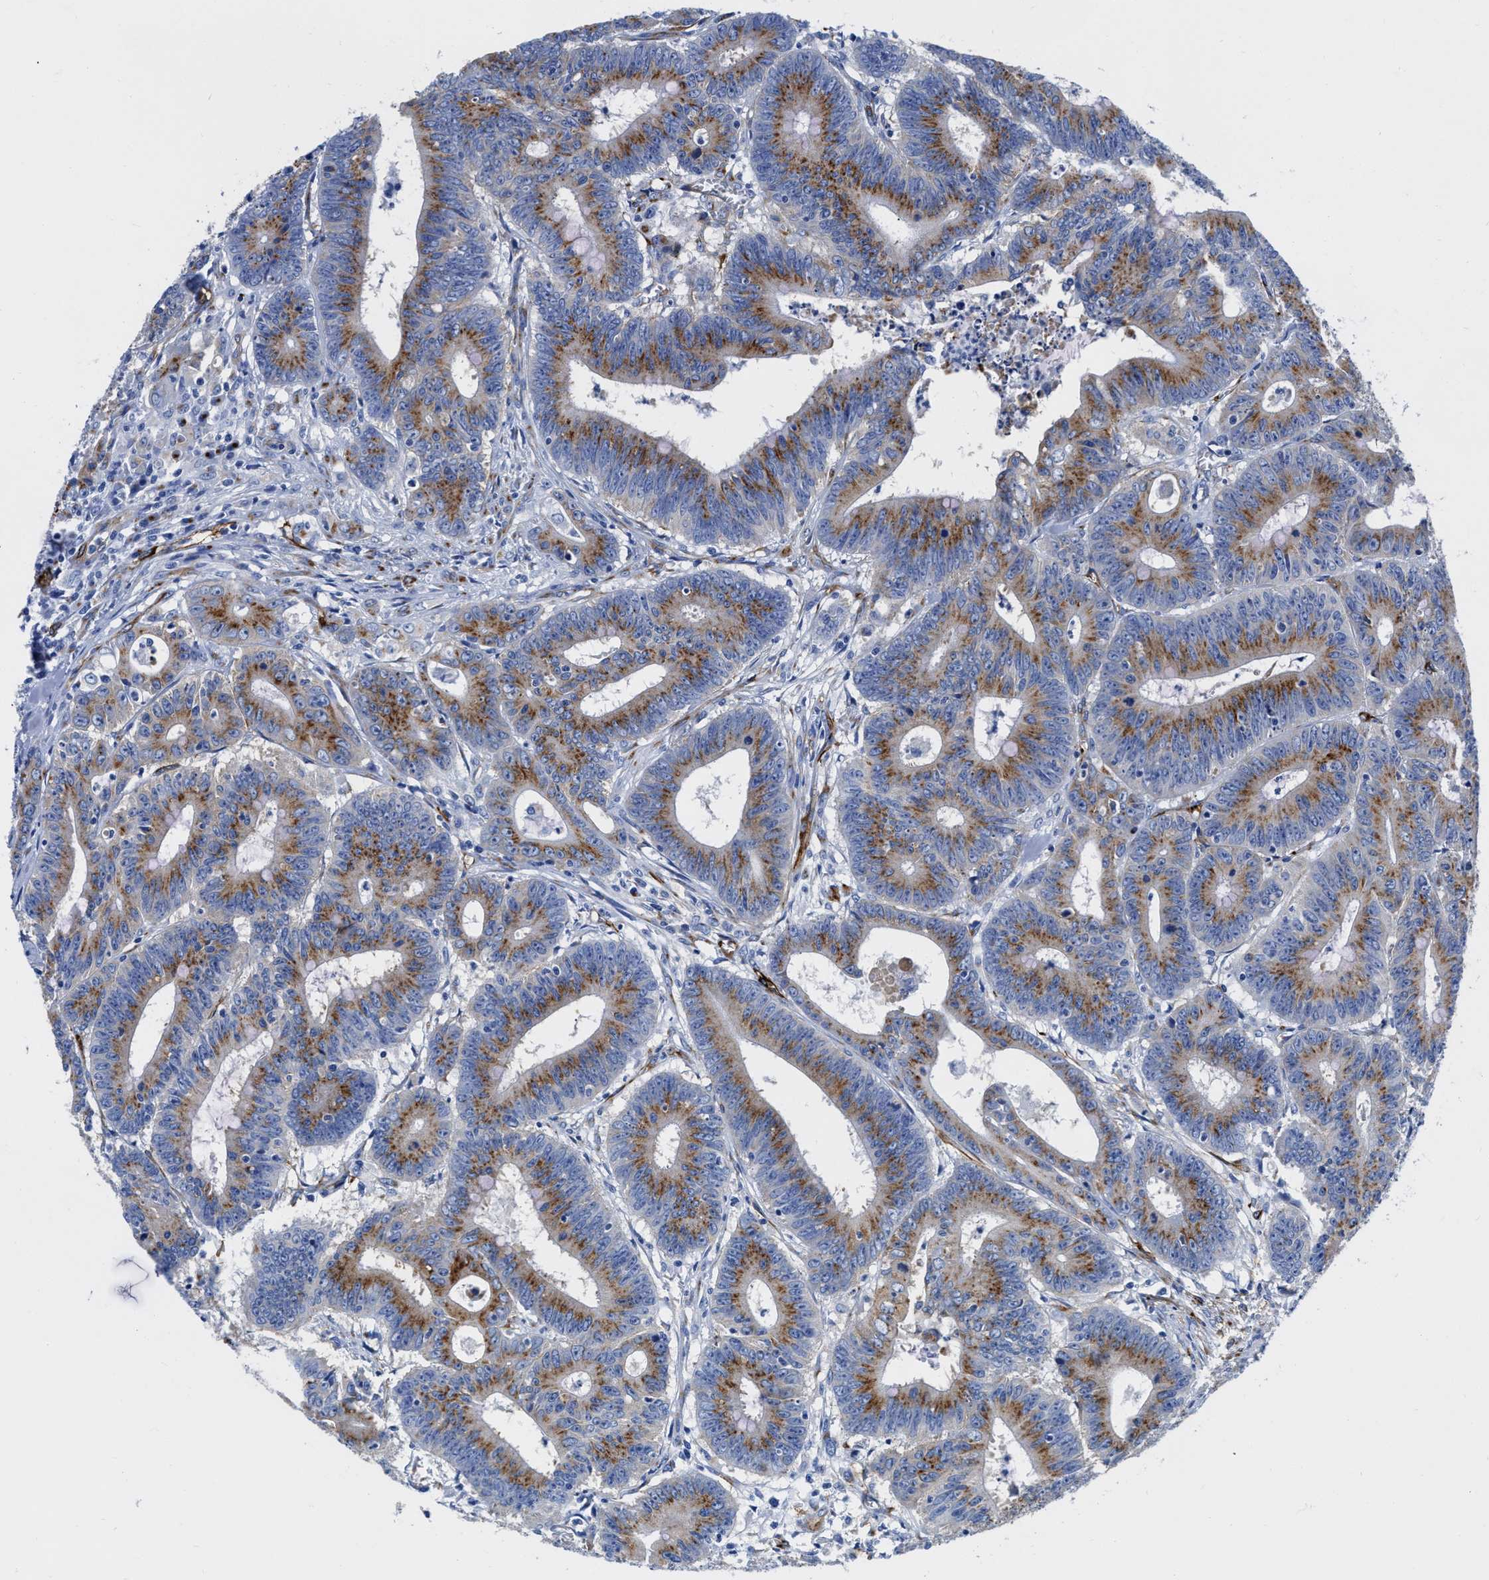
{"staining": {"intensity": "moderate", "quantity": ">75%", "location": "cytoplasmic/membranous"}, "tissue": "colorectal cancer", "cell_type": "Tumor cells", "image_type": "cancer", "snomed": [{"axis": "morphology", "description": "Adenocarcinoma, NOS"}, {"axis": "topography", "description": "Colon"}], "caption": "A high-resolution micrograph shows IHC staining of adenocarcinoma (colorectal), which demonstrates moderate cytoplasmic/membranous expression in approximately >75% of tumor cells. (Stains: DAB (3,3'-diaminobenzidine) in brown, nuclei in blue, Microscopy: brightfield microscopy at high magnification).", "gene": "TVP23B", "patient": {"sex": "male", "age": 45}}